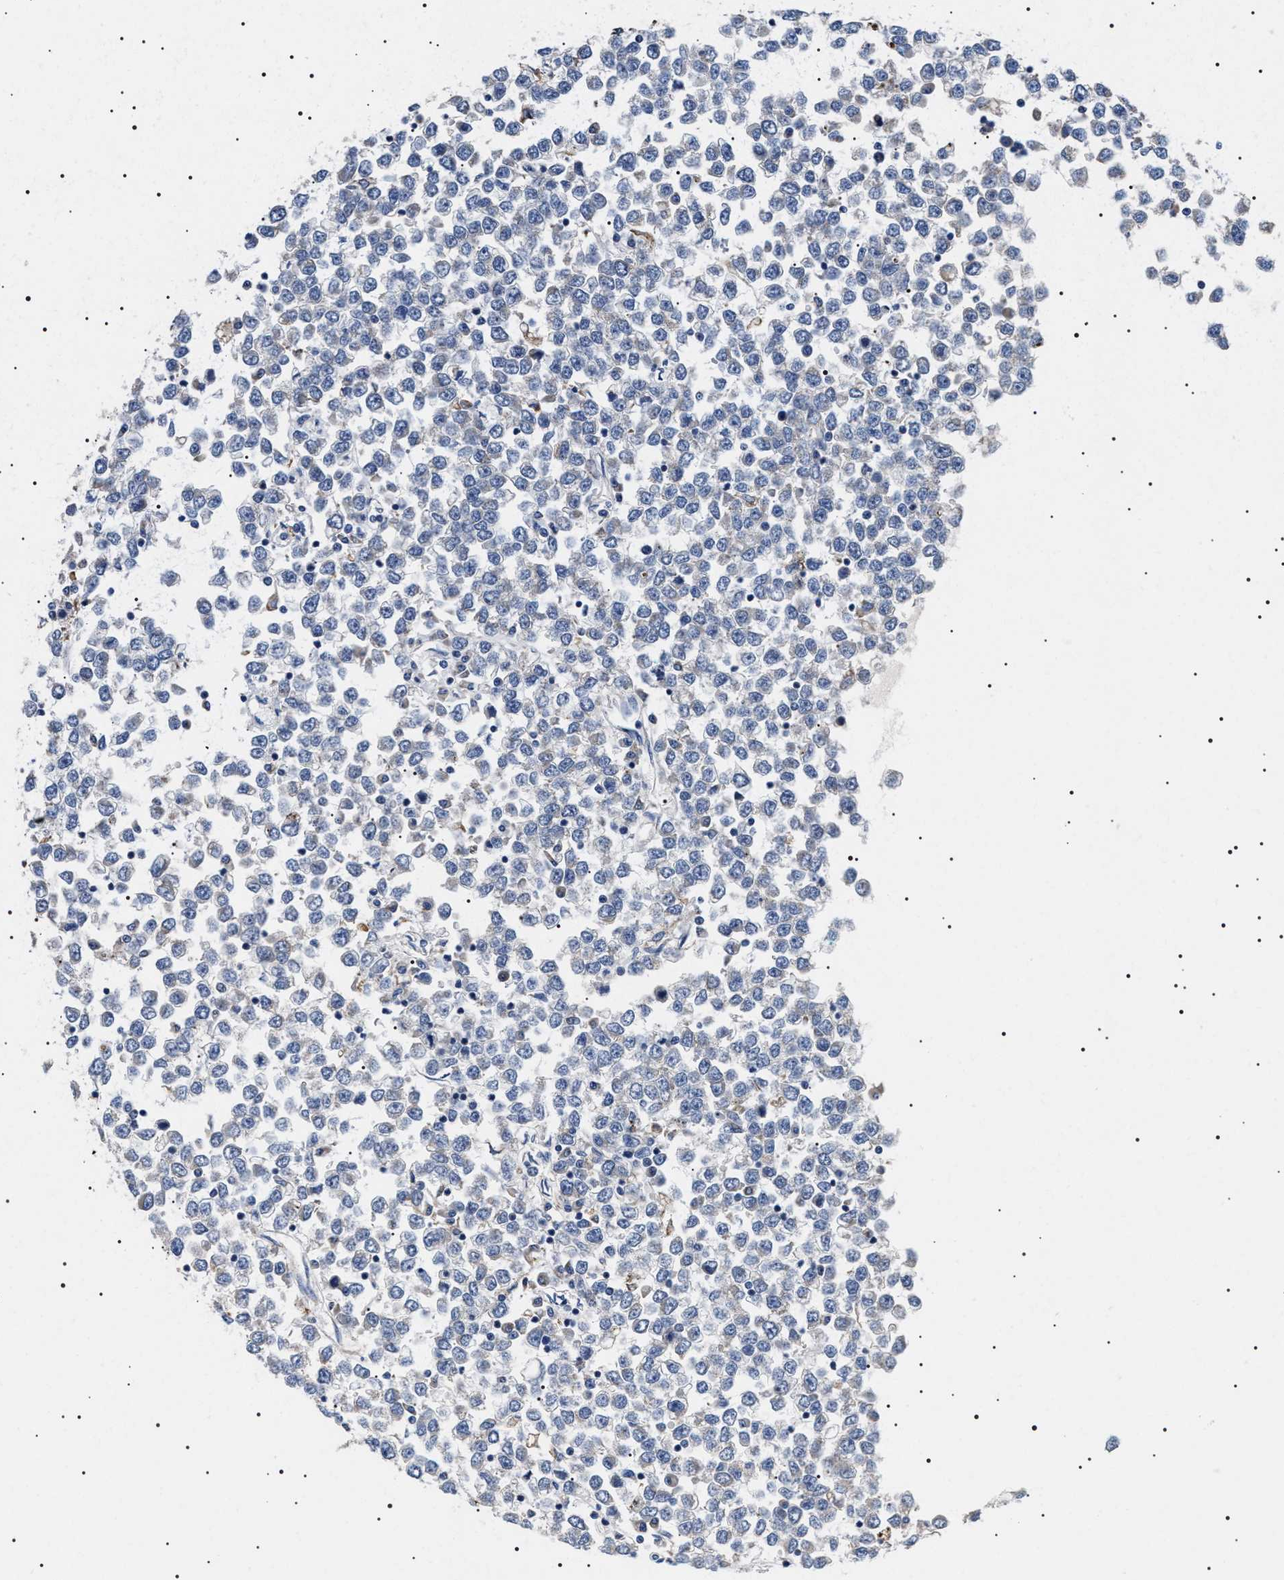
{"staining": {"intensity": "negative", "quantity": "none", "location": "none"}, "tissue": "testis cancer", "cell_type": "Tumor cells", "image_type": "cancer", "snomed": [{"axis": "morphology", "description": "Seminoma, NOS"}, {"axis": "topography", "description": "Testis"}], "caption": "Immunohistochemical staining of human seminoma (testis) displays no significant staining in tumor cells.", "gene": "TMEM222", "patient": {"sex": "male", "age": 65}}